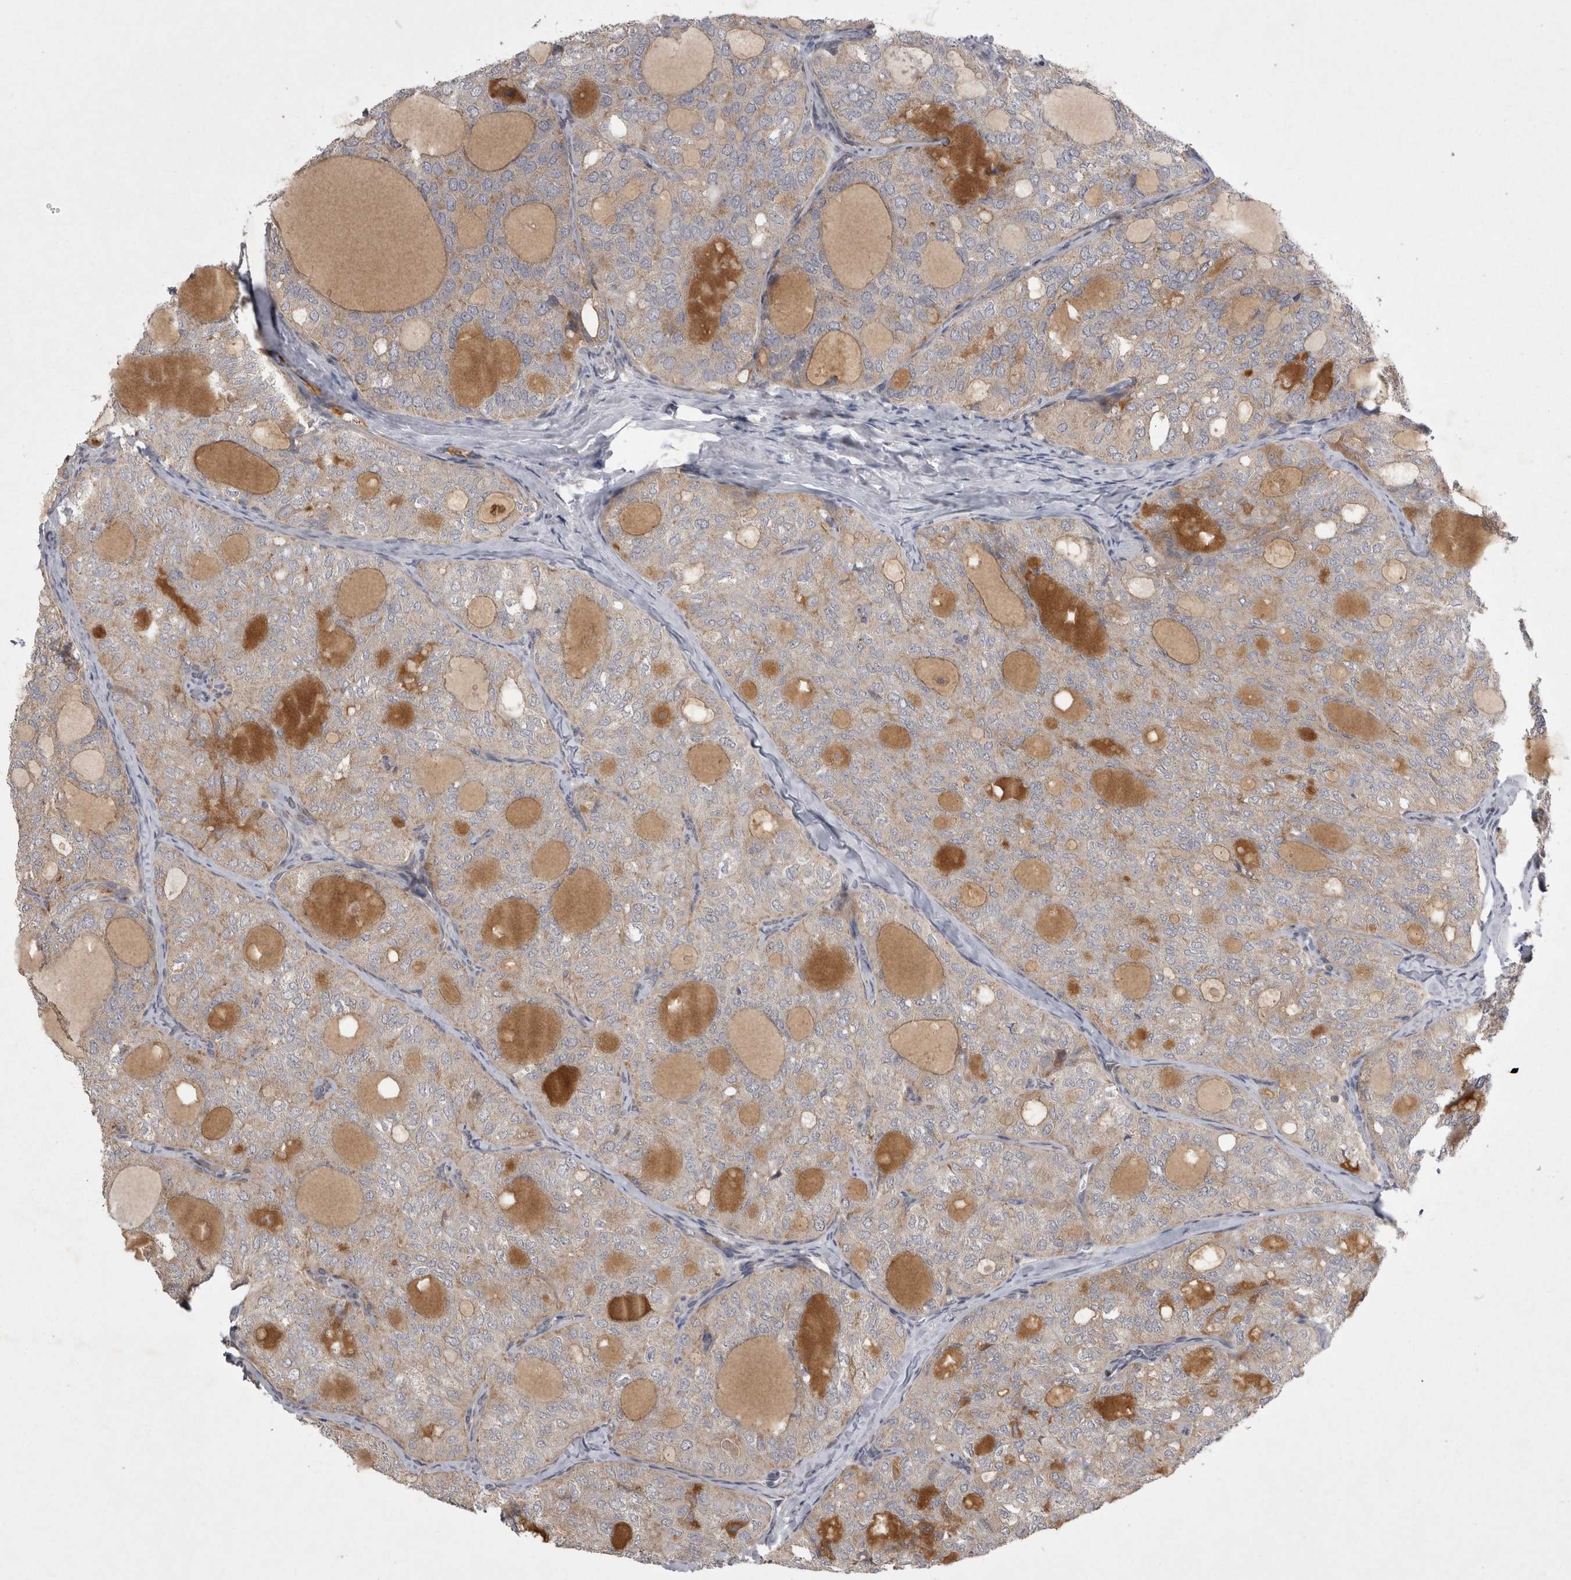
{"staining": {"intensity": "weak", "quantity": "<25%", "location": "cytoplasmic/membranous"}, "tissue": "thyroid cancer", "cell_type": "Tumor cells", "image_type": "cancer", "snomed": [{"axis": "morphology", "description": "Follicular adenoma carcinoma, NOS"}, {"axis": "topography", "description": "Thyroid gland"}], "caption": "Tumor cells show no significant positivity in follicular adenoma carcinoma (thyroid). (Stains: DAB immunohistochemistry with hematoxylin counter stain, Microscopy: brightfield microscopy at high magnification).", "gene": "TSPOAP1", "patient": {"sex": "male", "age": 75}}